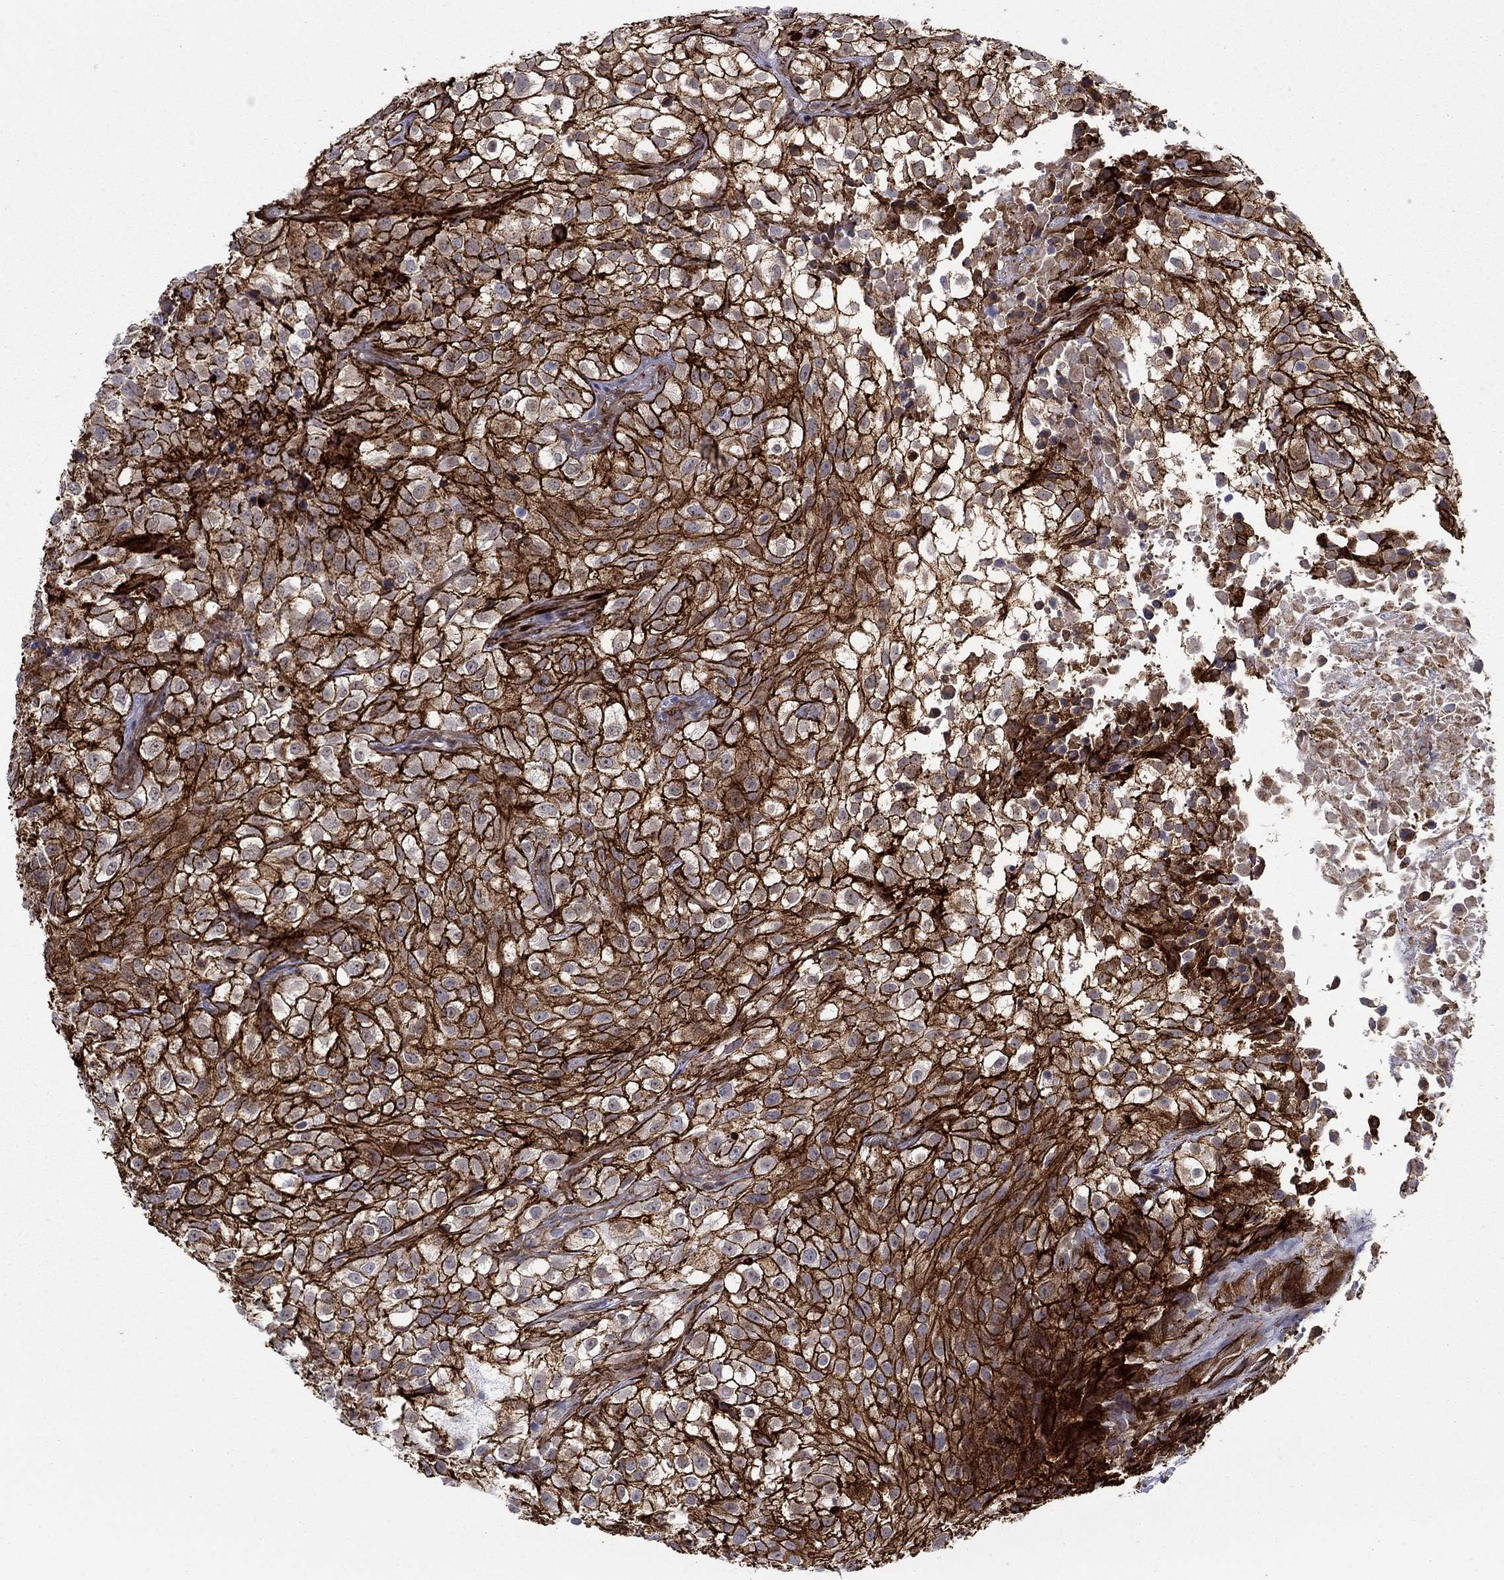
{"staining": {"intensity": "strong", "quantity": ">75%", "location": "cytoplasmic/membranous"}, "tissue": "urothelial cancer", "cell_type": "Tumor cells", "image_type": "cancer", "snomed": [{"axis": "morphology", "description": "Urothelial carcinoma, High grade"}, {"axis": "topography", "description": "Urinary bladder"}], "caption": "Urothelial cancer was stained to show a protein in brown. There is high levels of strong cytoplasmic/membranous positivity in approximately >75% of tumor cells. (DAB (3,3'-diaminobenzidine) IHC, brown staining for protein, blue staining for nuclei).", "gene": "KRBA1", "patient": {"sex": "male", "age": 56}}